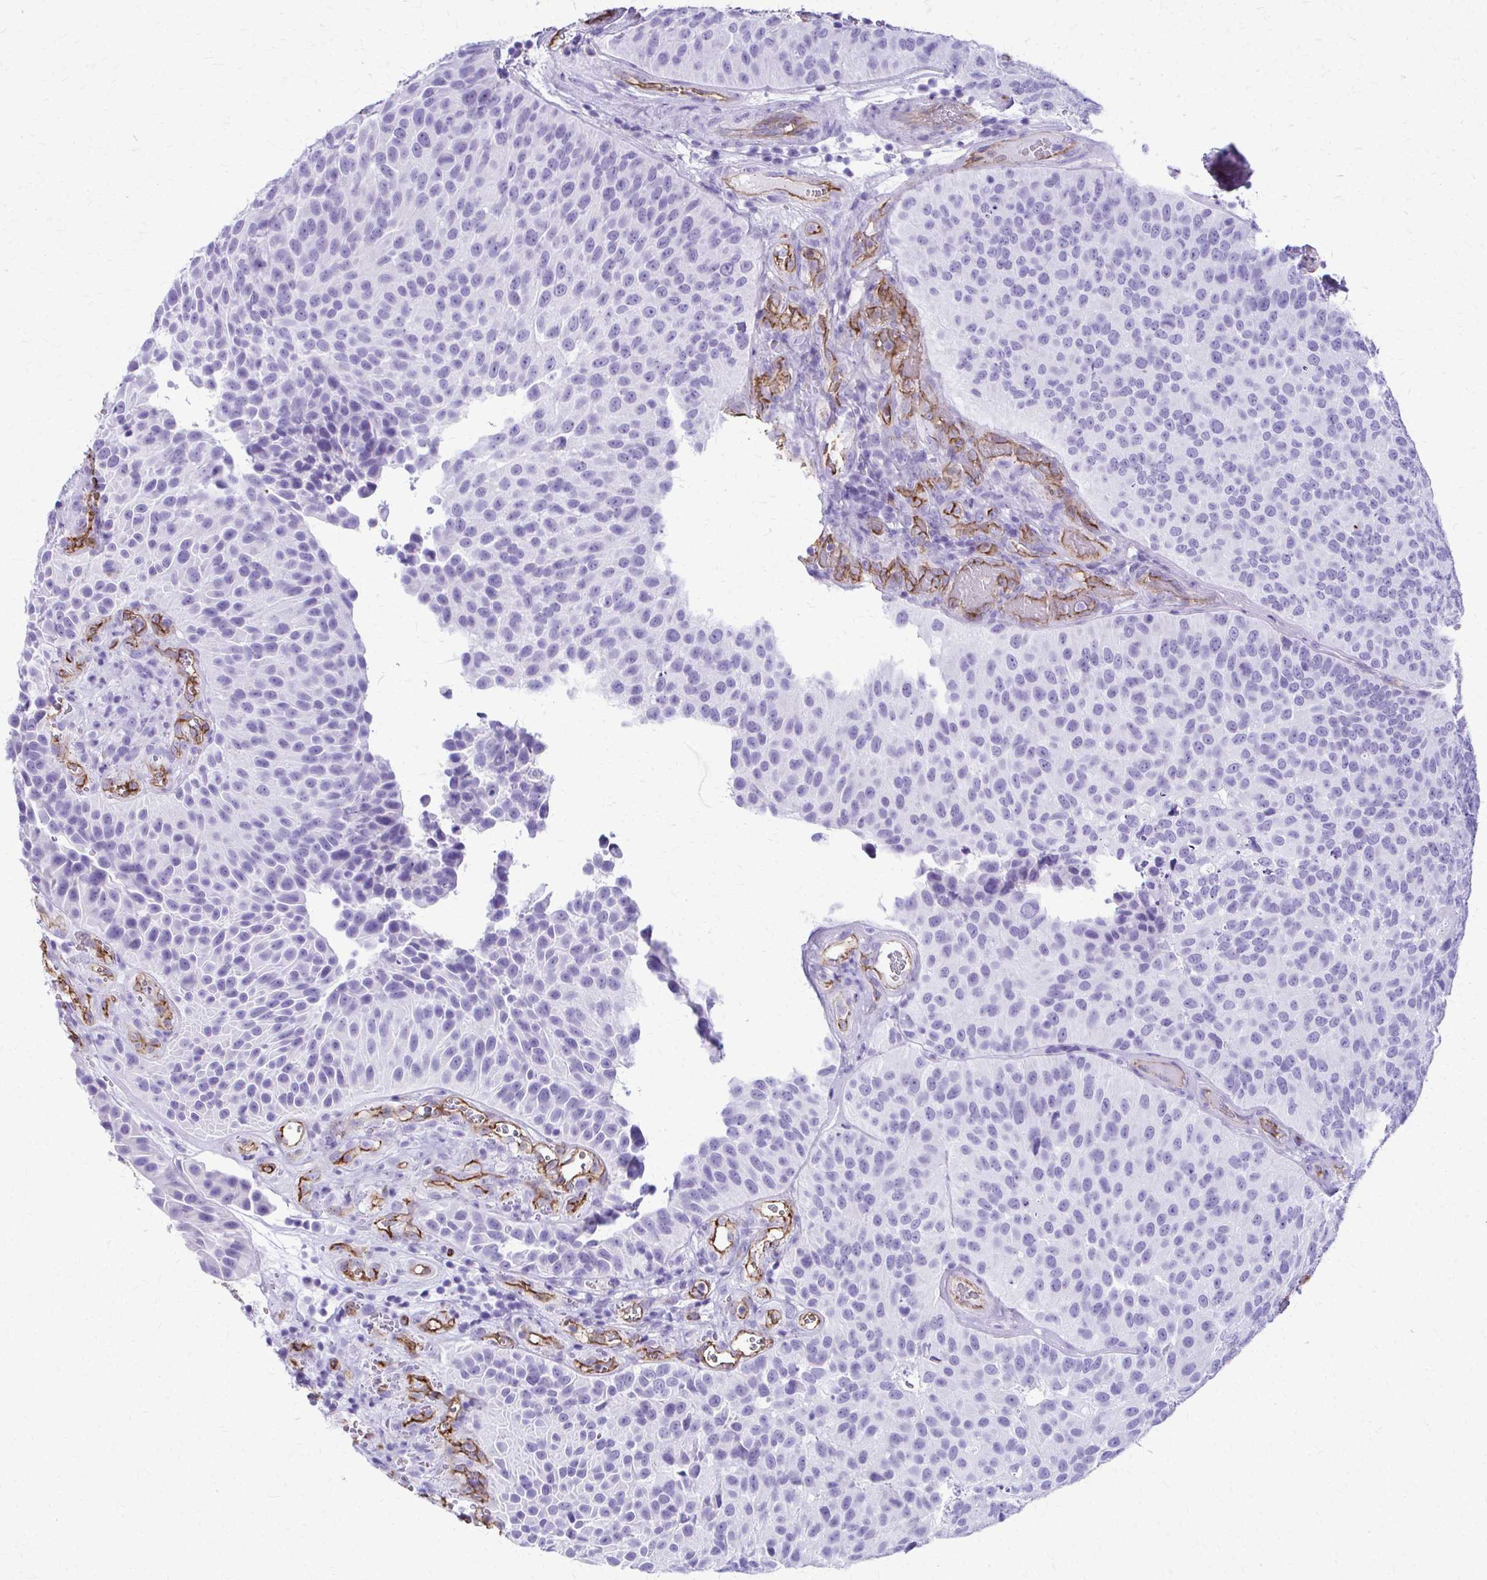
{"staining": {"intensity": "negative", "quantity": "none", "location": "none"}, "tissue": "urothelial cancer", "cell_type": "Tumor cells", "image_type": "cancer", "snomed": [{"axis": "morphology", "description": "Urothelial carcinoma, Low grade"}, {"axis": "topography", "description": "Urinary bladder"}], "caption": "Tumor cells show no significant staining in urothelial cancer.", "gene": "TPSG1", "patient": {"sex": "male", "age": 76}}